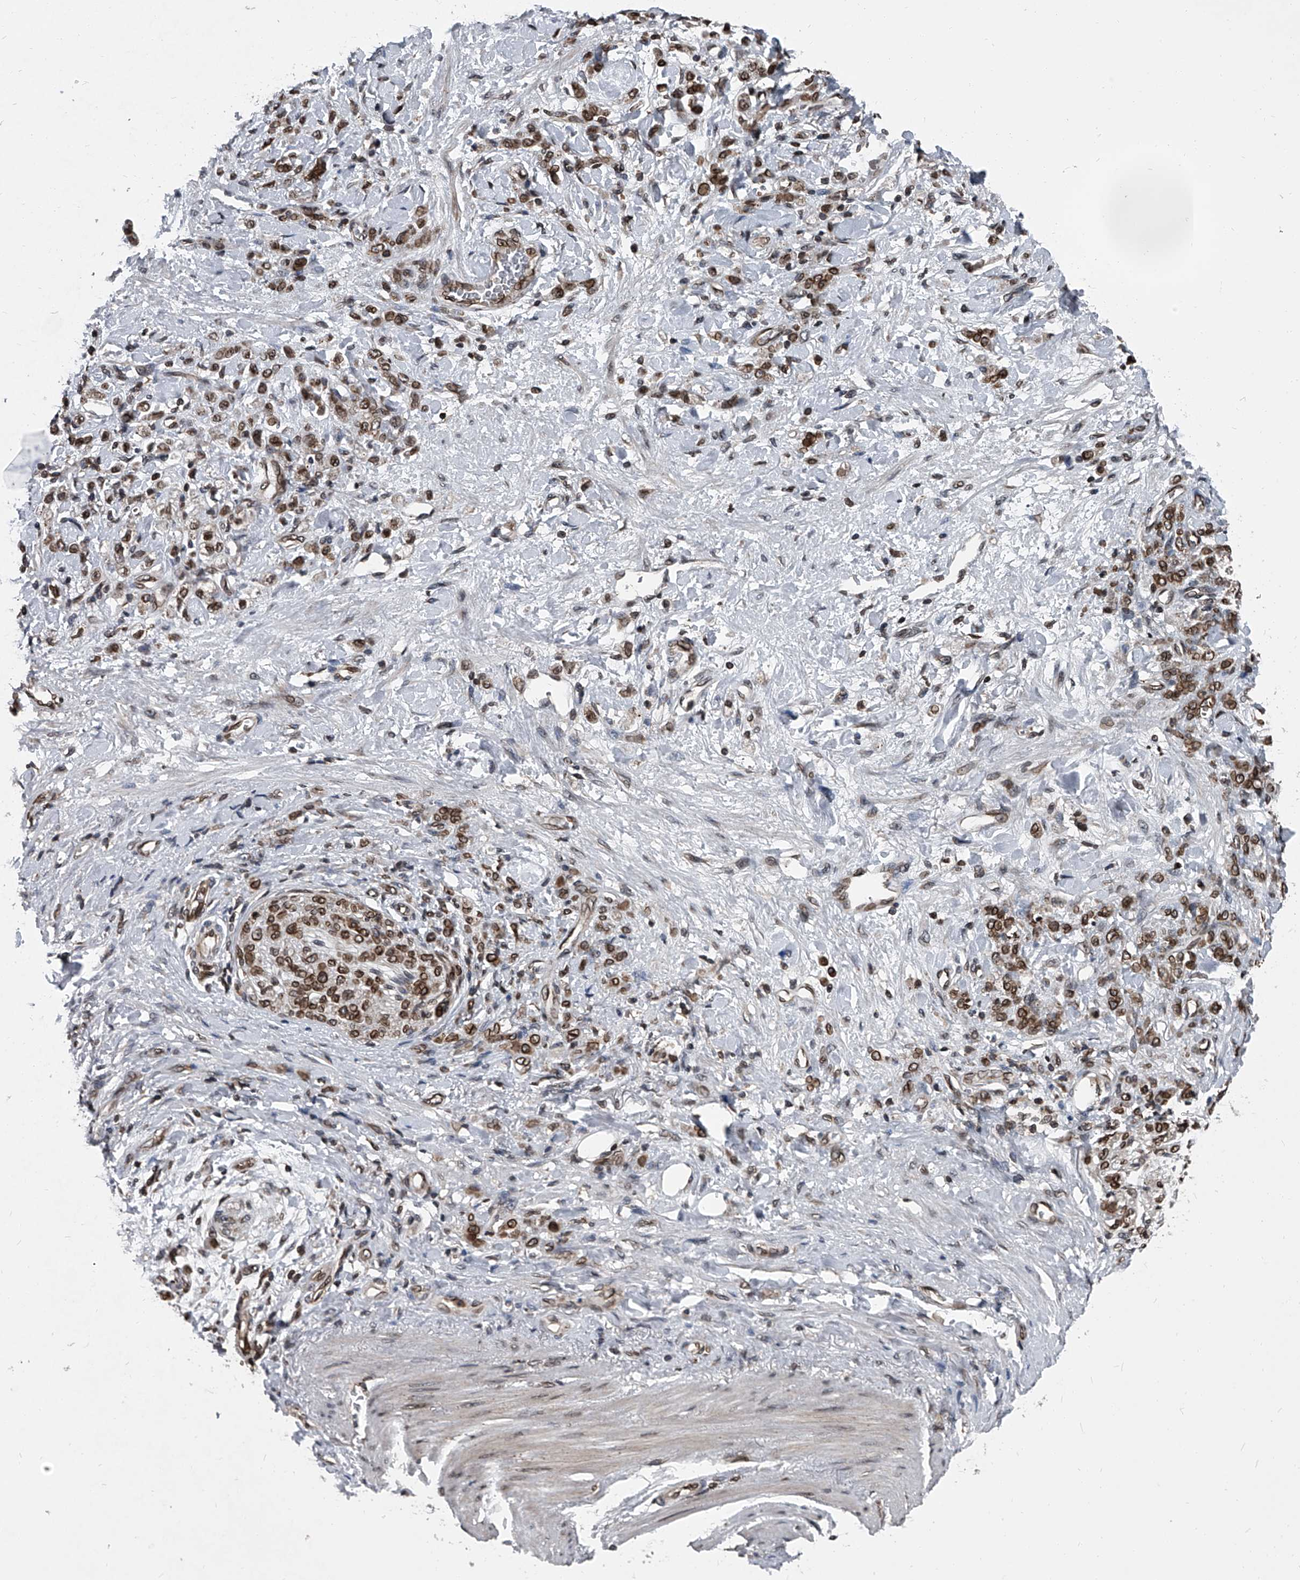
{"staining": {"intensity": "moderate", "quantity": ">75%", "location": "cytoplasmic/membranous,nuclear"}, "tissue": "stomach cancer", "cell_type": "Tumor cells", "image_type": "cancer", "snomed": [{"axis": "morphology", "description": "Normal tissue, NOS"}, {"axis": "morphology", "description": "Adenocarcinoma, NOS"}, {"axis": "topography", "description": "Stomach"}], "caption": "A medium amount of moderate cytoplasmic/membranous and nuclear staining is seen in approximately >75% of tumor cells in adenocarcinoma (stomach) tissue.", "gene": "PHF20", "patient": {"sex": "male", "age": 82}}